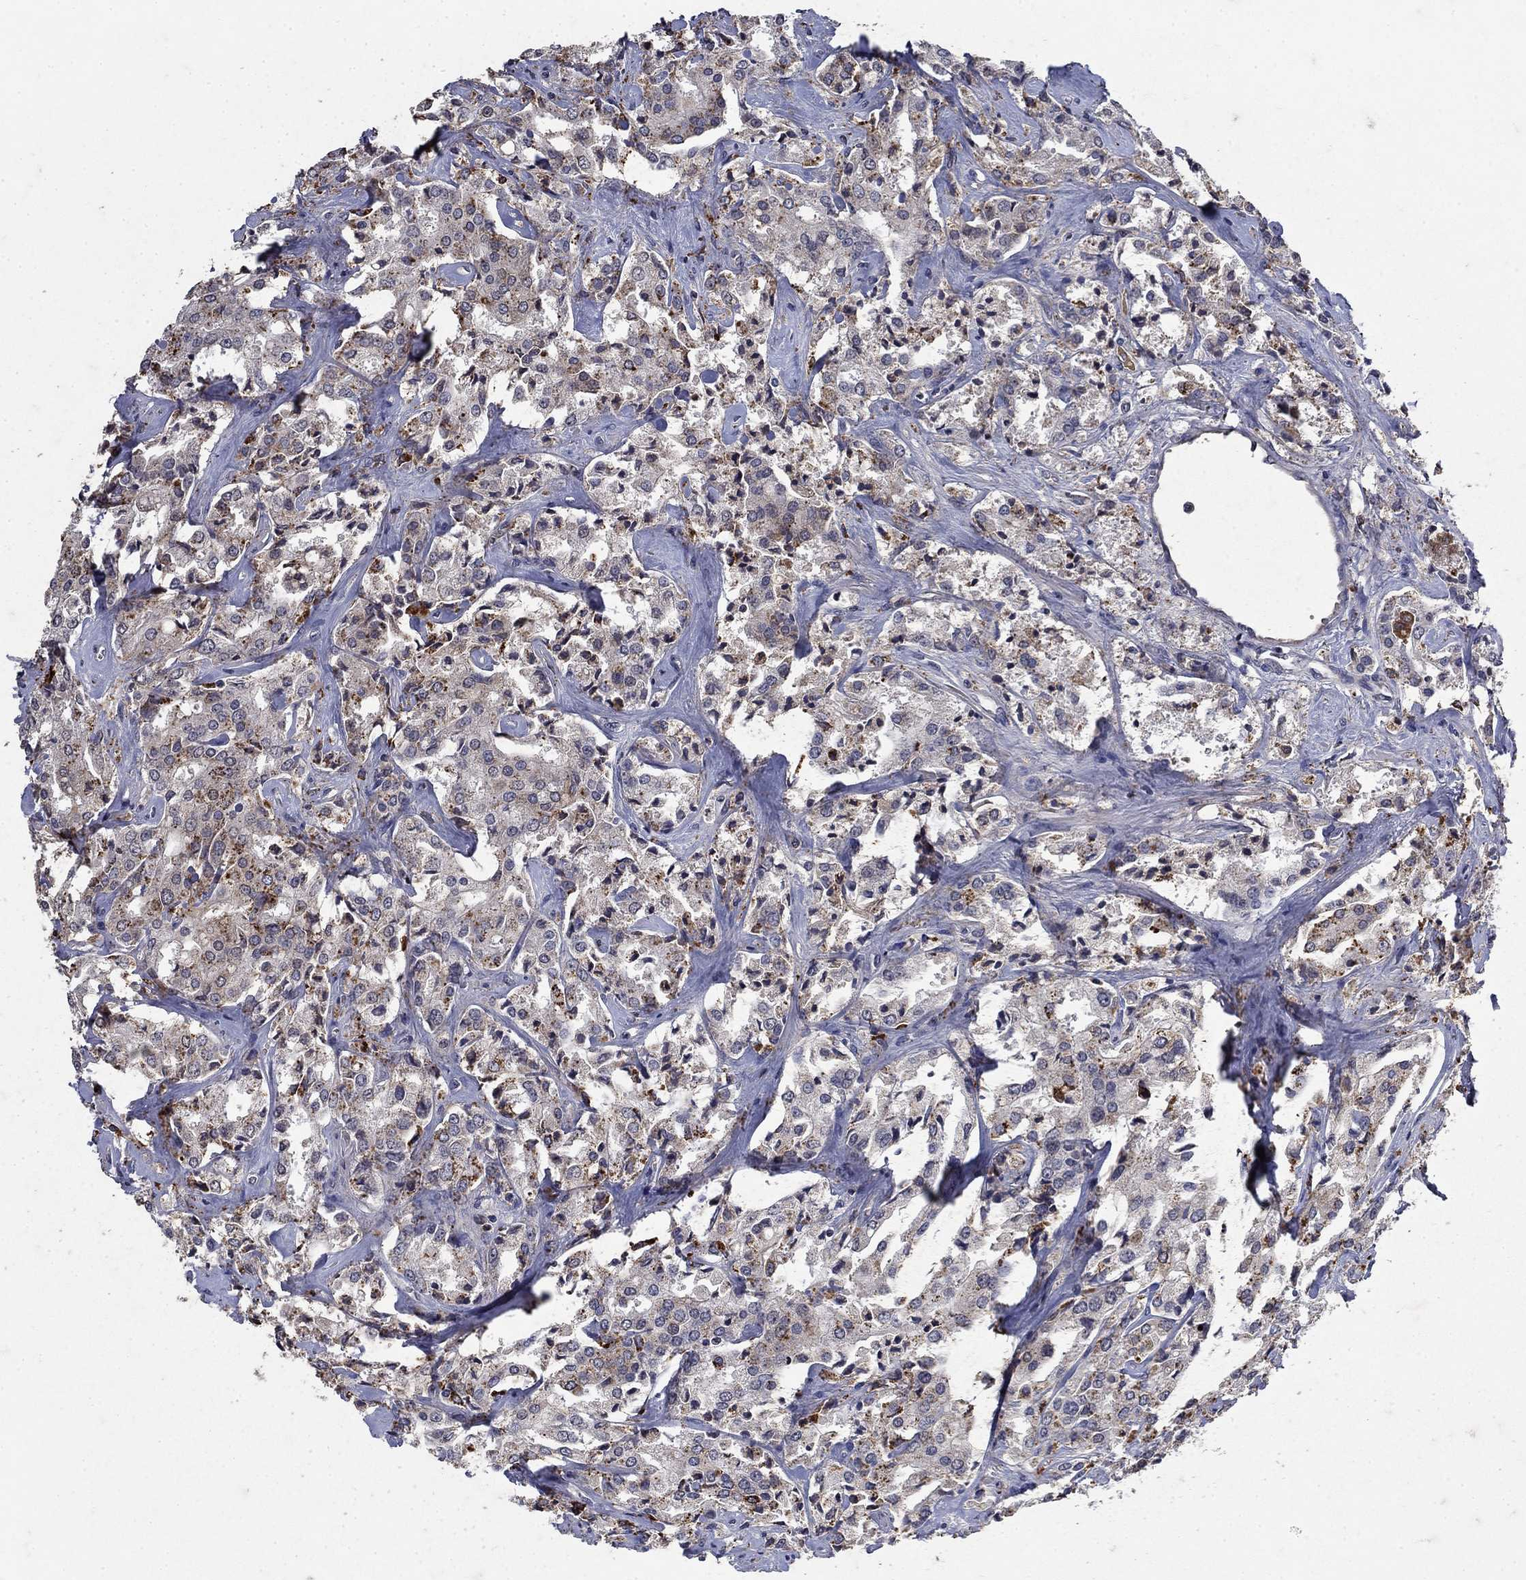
{"staining": {"intensity": "moderate", "quantity": "<25%", "location": "cytoplasmic/membranous"}, "tissue": "prostate cancer", "cell_type": "Tumor cells", "image_type": "cancer", "snomed": [{"axis": "morphology", "description": "Adenocarcinoma, NOS"}, {"axis": "topography", "description": "Prostate"}], "caption": "Protein expression analysis of human prostate cancer (adenocarcinoma) reveals moderate cytoplasmic/membranous staining in about <25% of tumor cells.", "gene": "NPC2", "patient": {"sex": "male", "age": 66}}